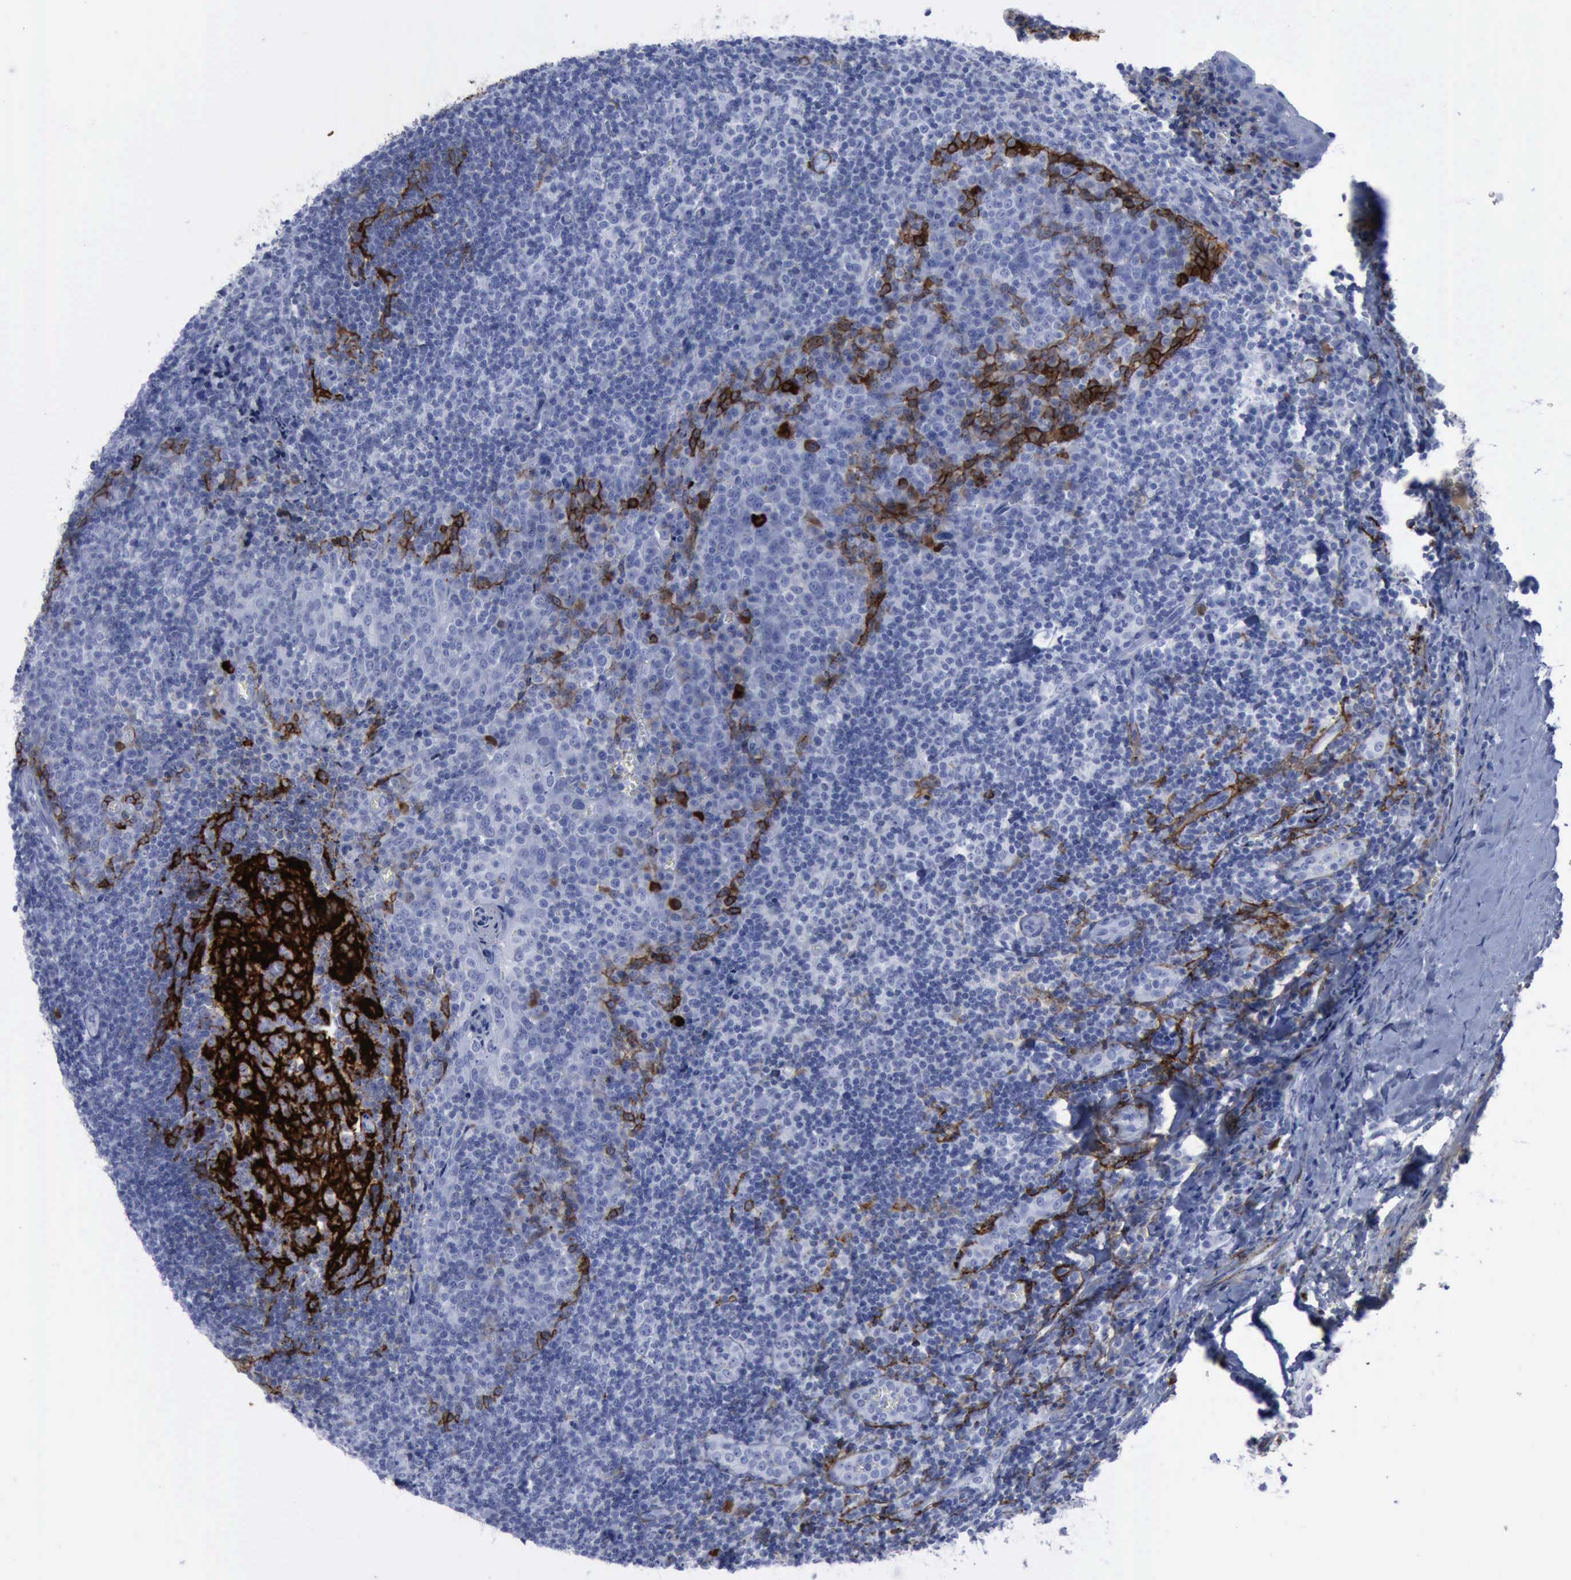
{"staining": {"intensity": "negative", "quantity": "none", "location": "none"}, "tissue": "tonsil", "cell_type": "Germinal center cells", "image_type": "normal", "snomed": [{"axis": "morphology", "description": "Normal tissue, NOS"}, {"axis": "topography", "description": "Tonsil"}], "caption": "IHC micrograph of unremarkable tonsil stained for a protein (brown), which exhibits no staining in germinal center cells.", "gene": "NGFR", "patient": {"sex": "male", "age": 20}}